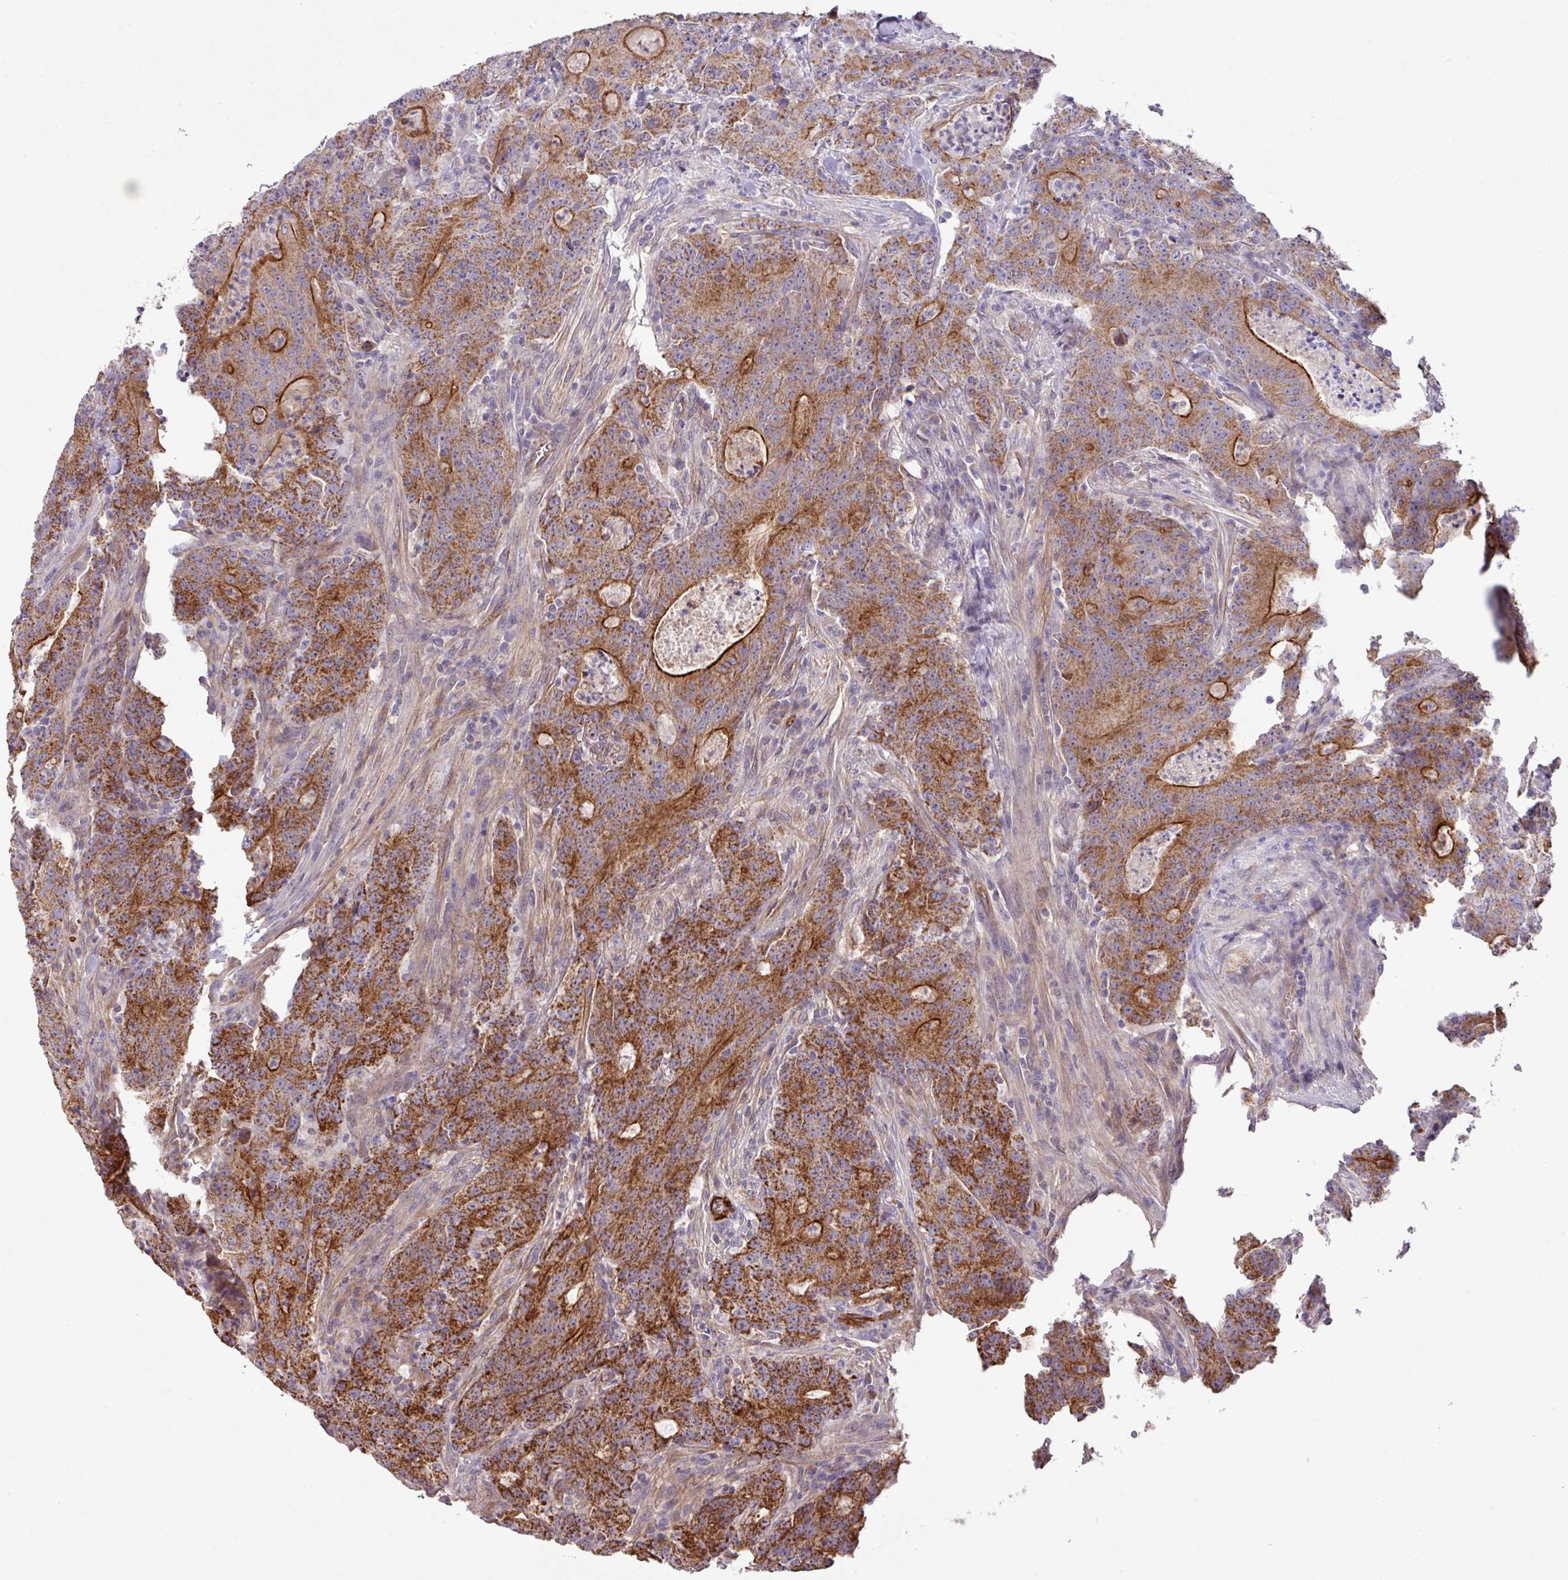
{"staining": {"intensity": "moderate", "quantity": ">75%", "location": "cytoplasmic/membranous"}, "tissue": "colorectal cancer", "cell_type": "Tumor cells", "image_type": "cancer", "snomed": [{"axis": "morphology", "description": "Adenocarcinoma, NOS"}, {"axis": "topography", "description": "Colon"}], "caption": "Colorectal cancer stained with a protein marker reveals moderate staining in tumor cells.", "gene": "LRRC53", "patient": {"sex": "male", "age": 83}}